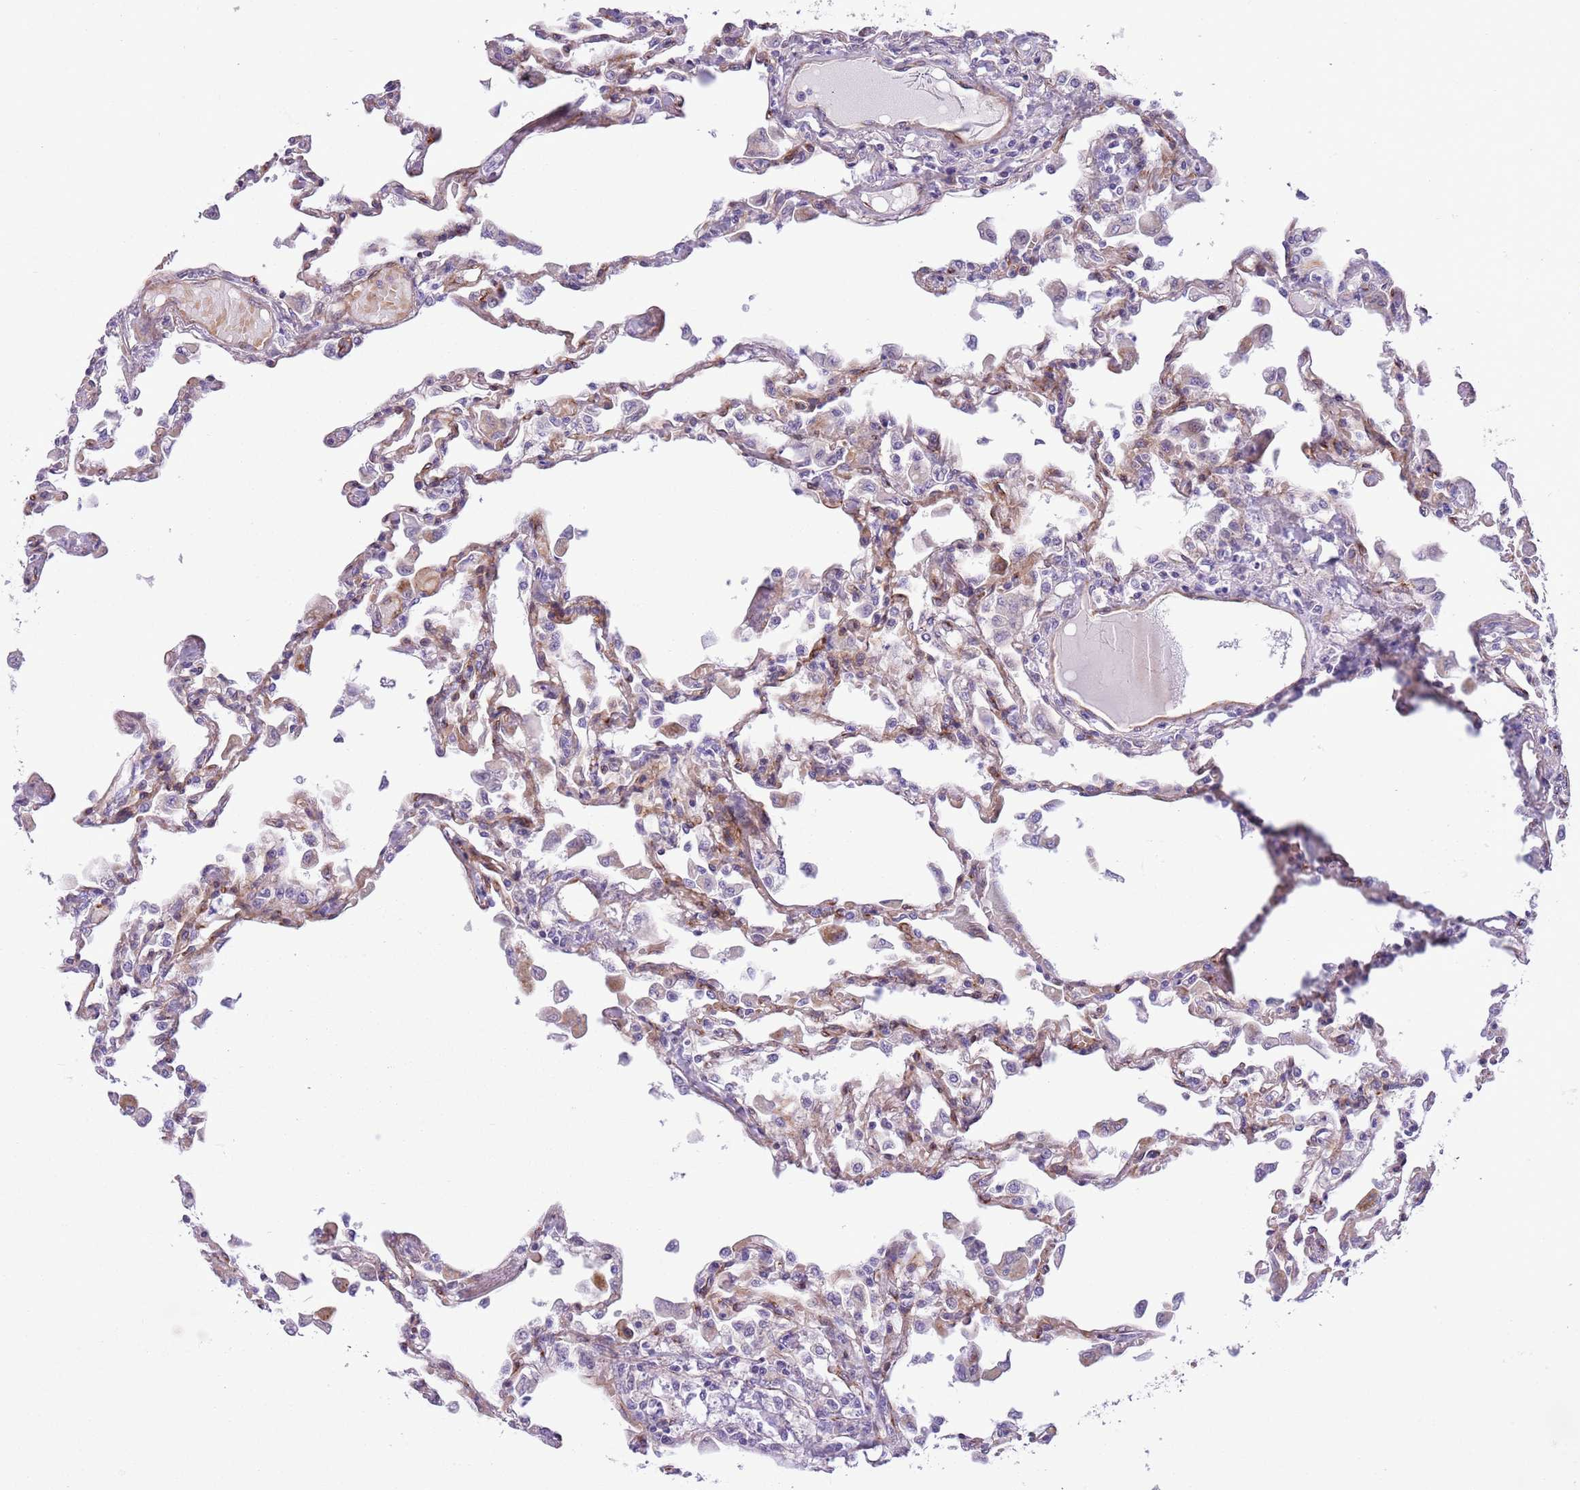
{"staining": {"intensity": "moderate", "quantity": "25%-75%", "location": "cytoplasmic/membranous"}, "tissue": "lung", "cell_type": "Alveolar cells", "image_type": "normal", "snomed": [{"axis": "morphology", "description": "Normal tissue, NOS"}, {"axis": "topography", "description": "Bronchus"}, {"axis": "topography", "description": "Lung"}], "caption": "Lung stained with DAB immunohistochemistry shows medium levels of moderate cytoplasmic/membranous positivity in about 25%-75% of alveolar cells. The protein is shown in brown color, while the nuclei are stained blue.", "gene": "MRPL32", "patient": {"sex": "female", "age": 49}}